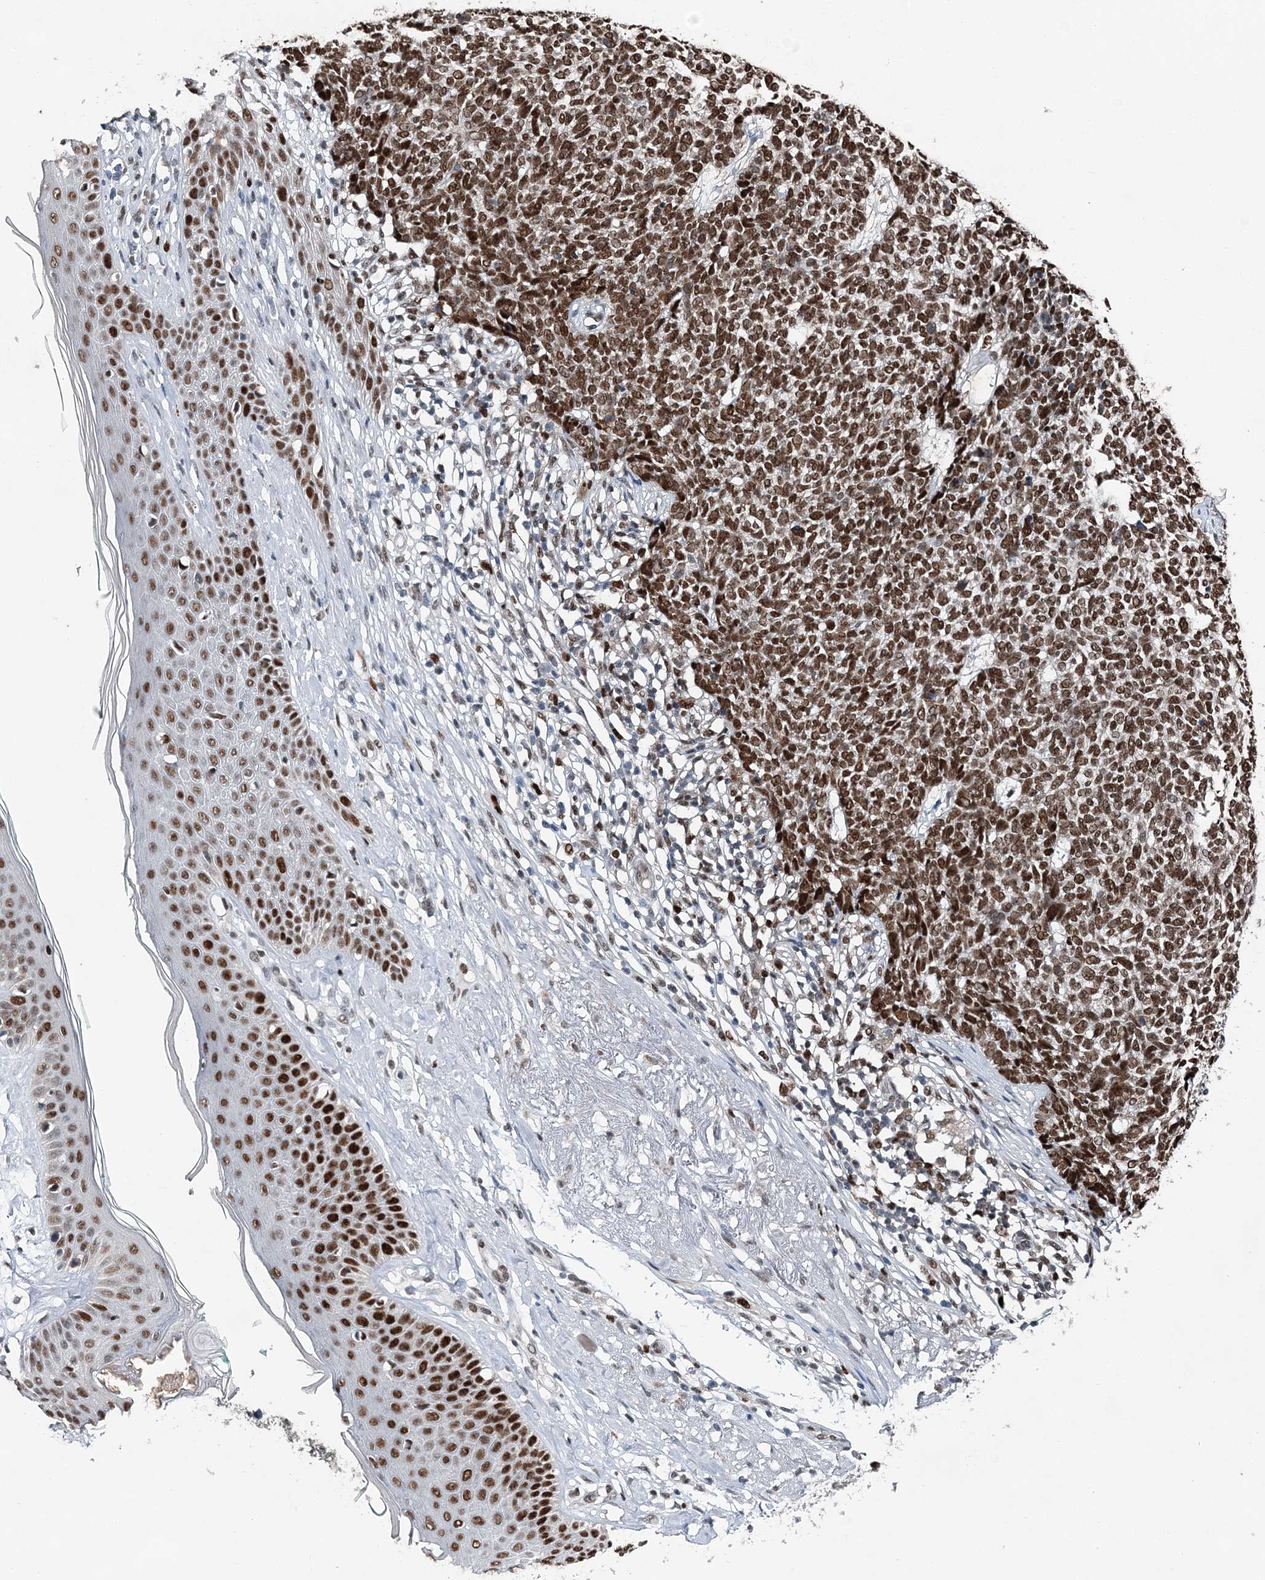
{"staining": {"intensity": "strong", "quantity": ">75%", "location": "nuclear"}, "tissue": "skin cancer", "cell_type": "Tumor cells", "image_type": "cancer", "snomed": [{"axis": "morphology", "description": "Basal cell carcinoma"}, {"axis": "topography", "description": "Skin"}], "caption": "This photomicrograph exhibits basal cell carcinoma (skin) stained with IHC to label a protein in brown. The nuclear of tumor cells show strong positivity for the protein. Nuclei are counter-stained blue.", "gene": "HAT1", "patient": {"sex": "female", "age": 84}}